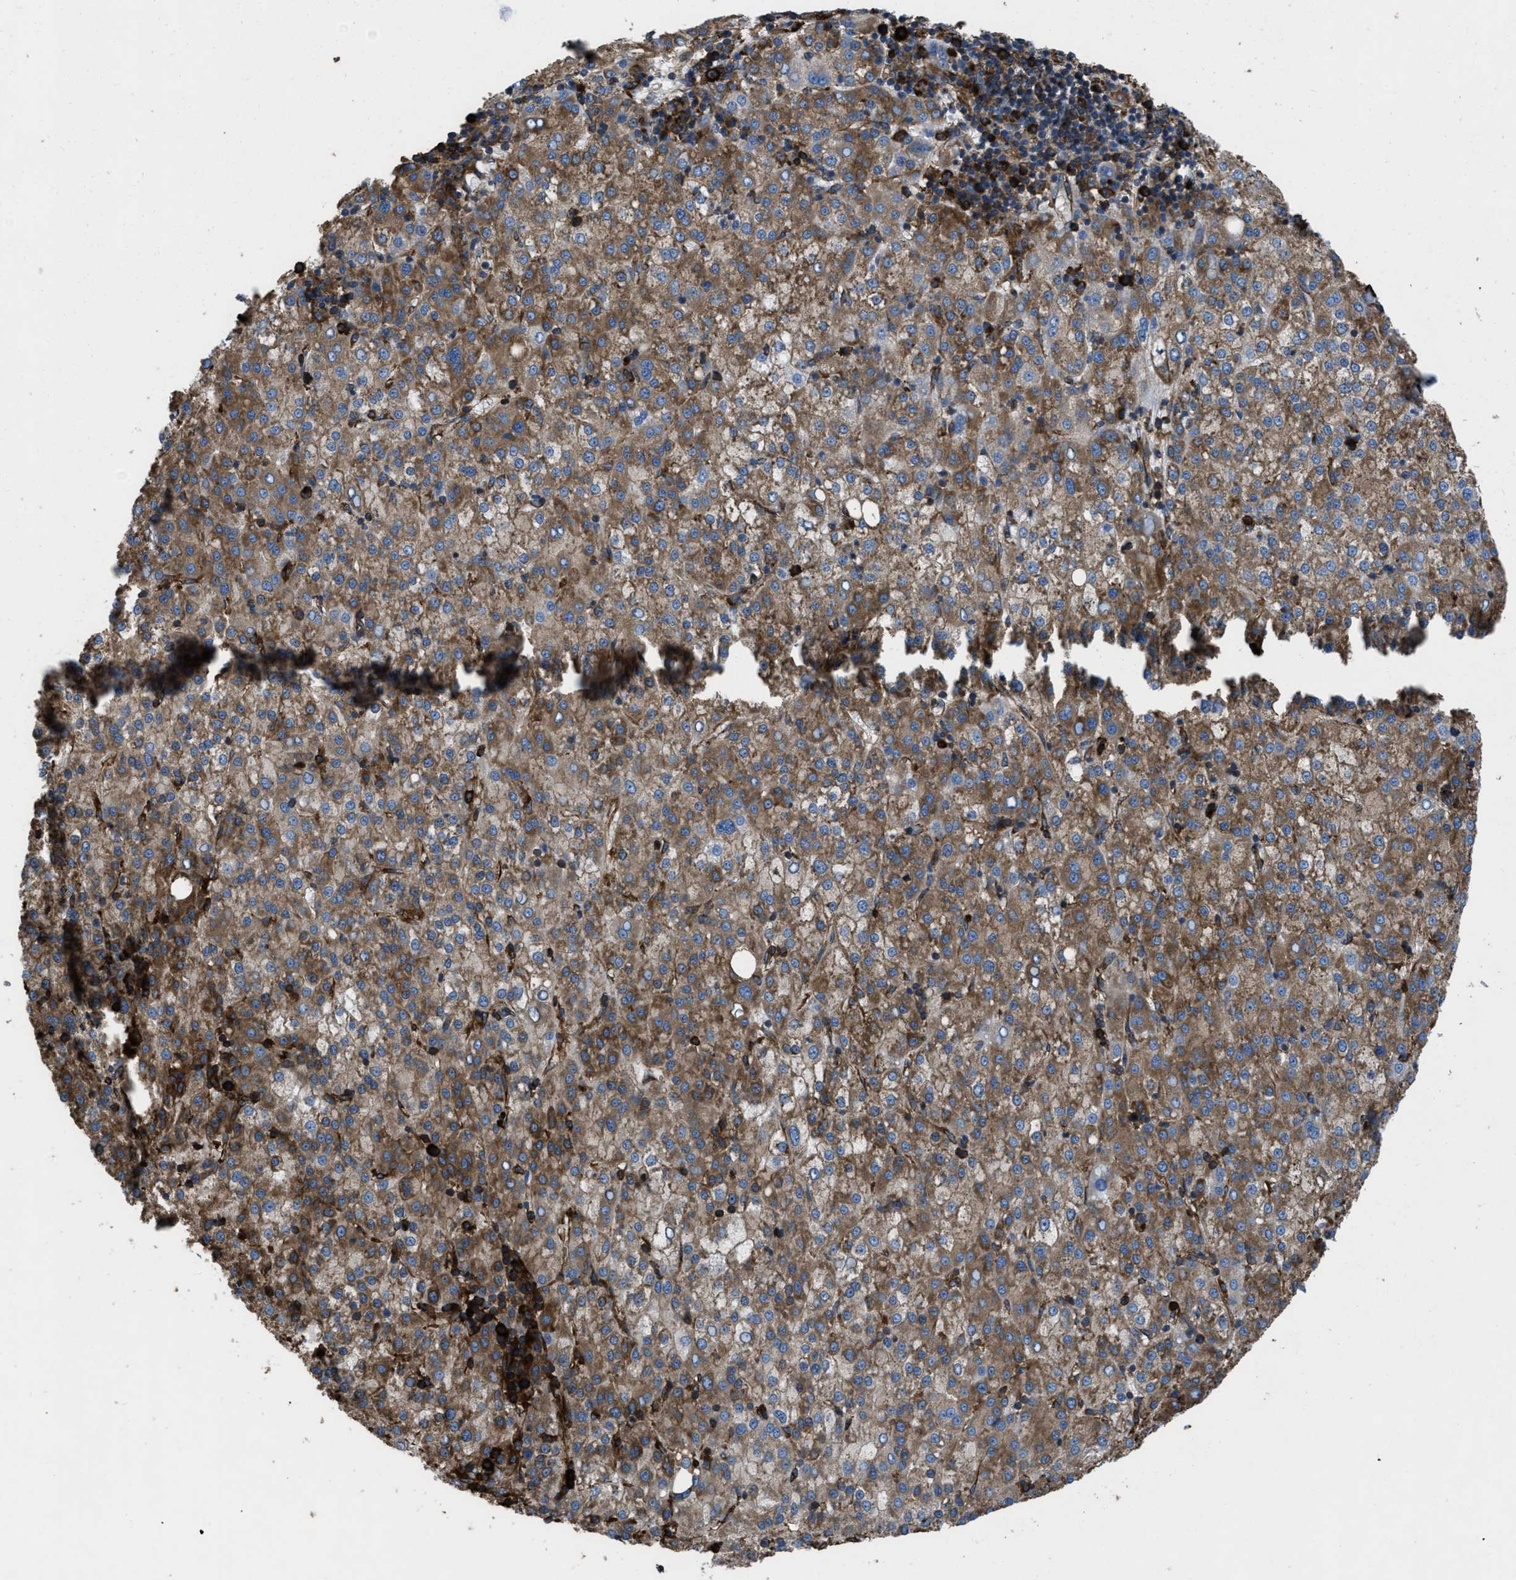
{"staining": {"intensity": "moderate", "quantity": ">75%", "location": "cytoplasmic/membranous"}, "tissue": "liver cancer", "cell_type": "Tumor cells", "image_type": "cancer", "snomed": [{"axis": "morphology", "description": "Carcinoma, Hepatocellular, NOS"}, {"axis": "topography", "description": "Liver"}], "caption": "Protein expression analysis of human hepatocellular carcinoma (liver) reveals moderate cytoplasmic/membranous positivity in approximately >75% of tumor cells. (DAB (3,3'-diaminobenzidine) IHC, brown staining for protein, blue staining for nuclei).", "gene": "CAPRIN1", "patient": {"sex": "female", "age": 58}}